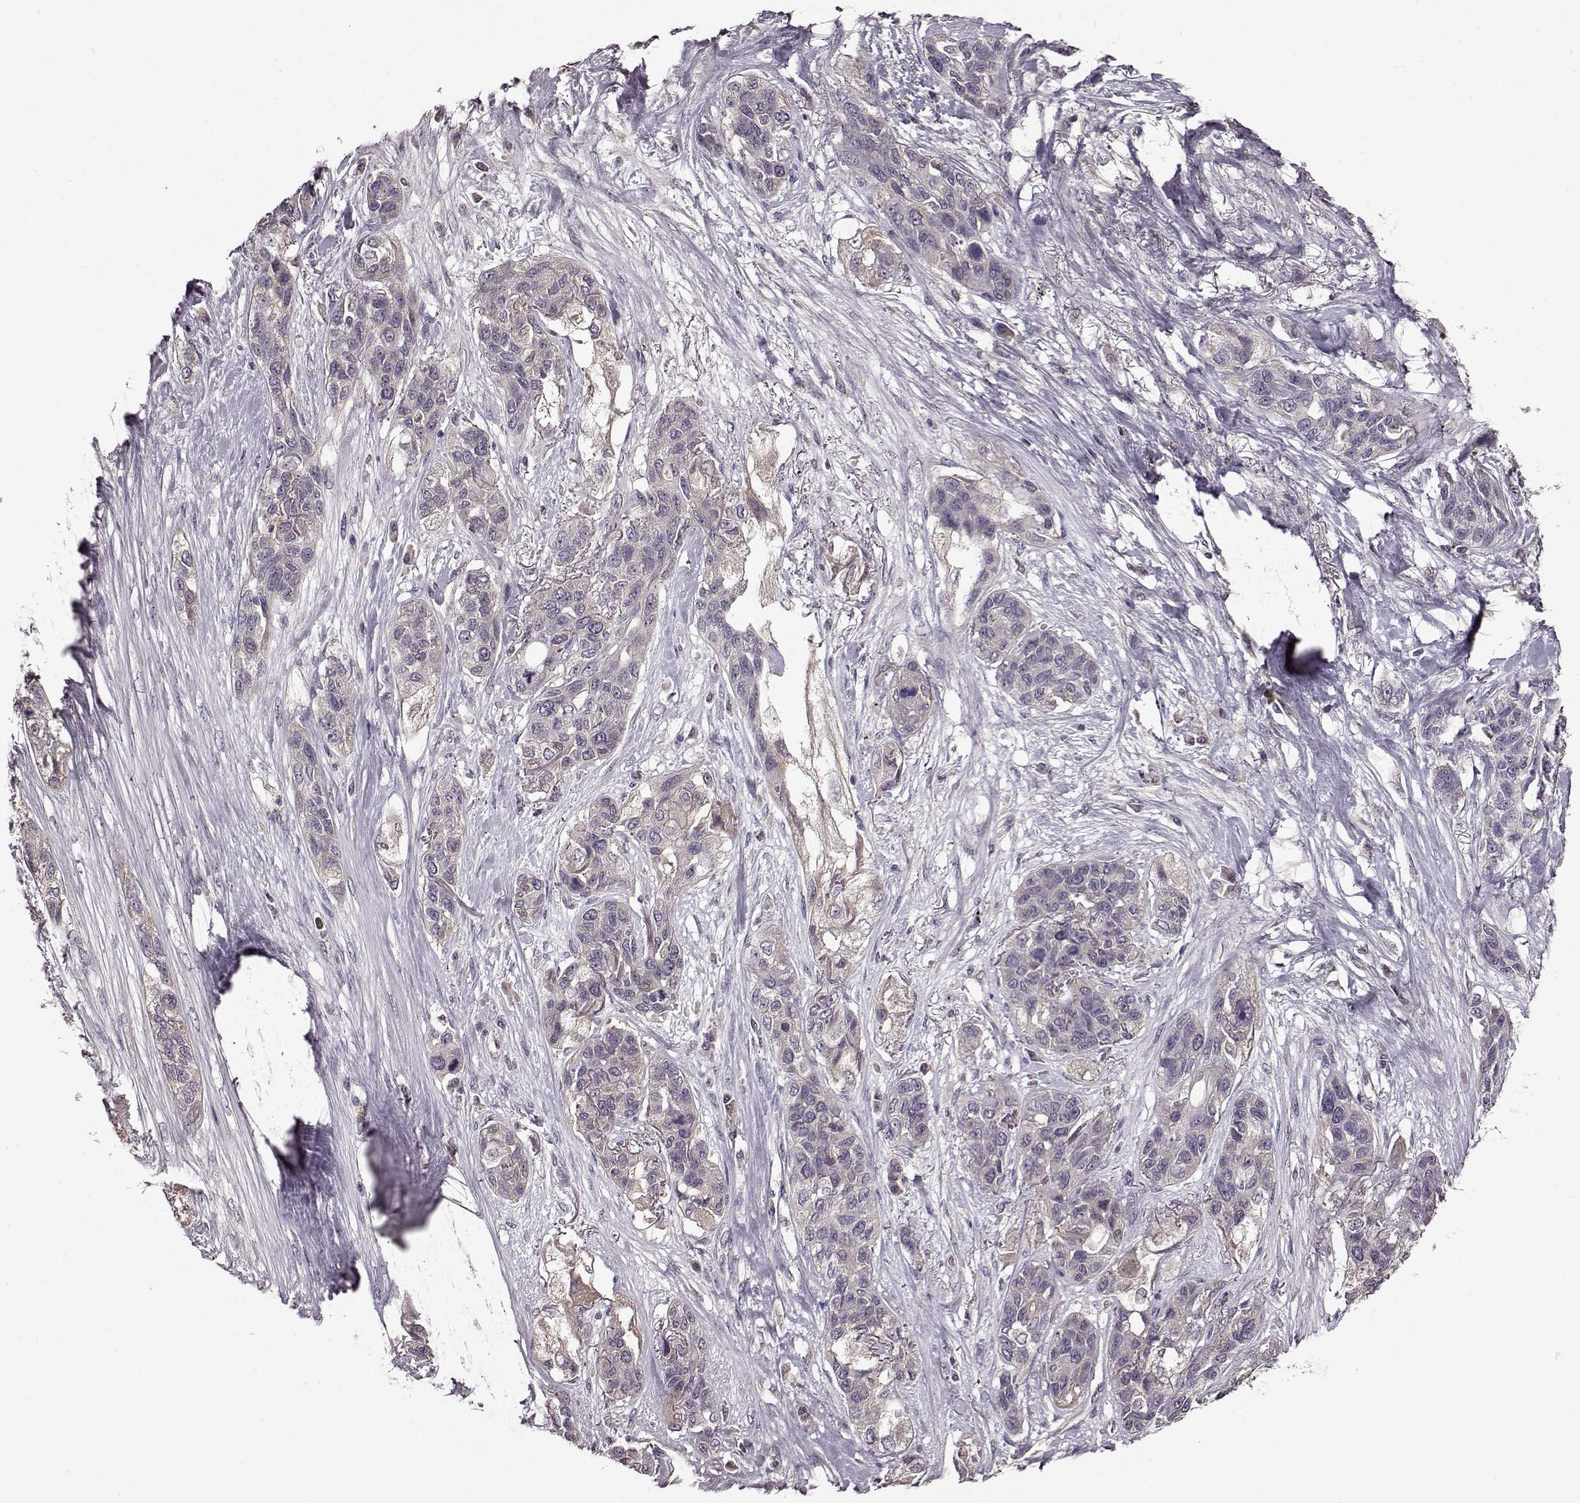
{"staining": {"intensity": "negative", "quantity": "none", "location": "none"}, "tissue": "lung cancer", "cell_type": "Tumor cells", "image_type": "cancer", "snomed": [{"axis": "morphology", "description": "Squamous cell carcinoma, NOS"}, {"axis": "topography", "description": "Lung"}], "caption": "Protein analysis of lung squamous cell carcinoma exhibits no significant expression in tumor cells.", "gene": "MAIP1", "patient": {"sex": "female", "age": 70}}